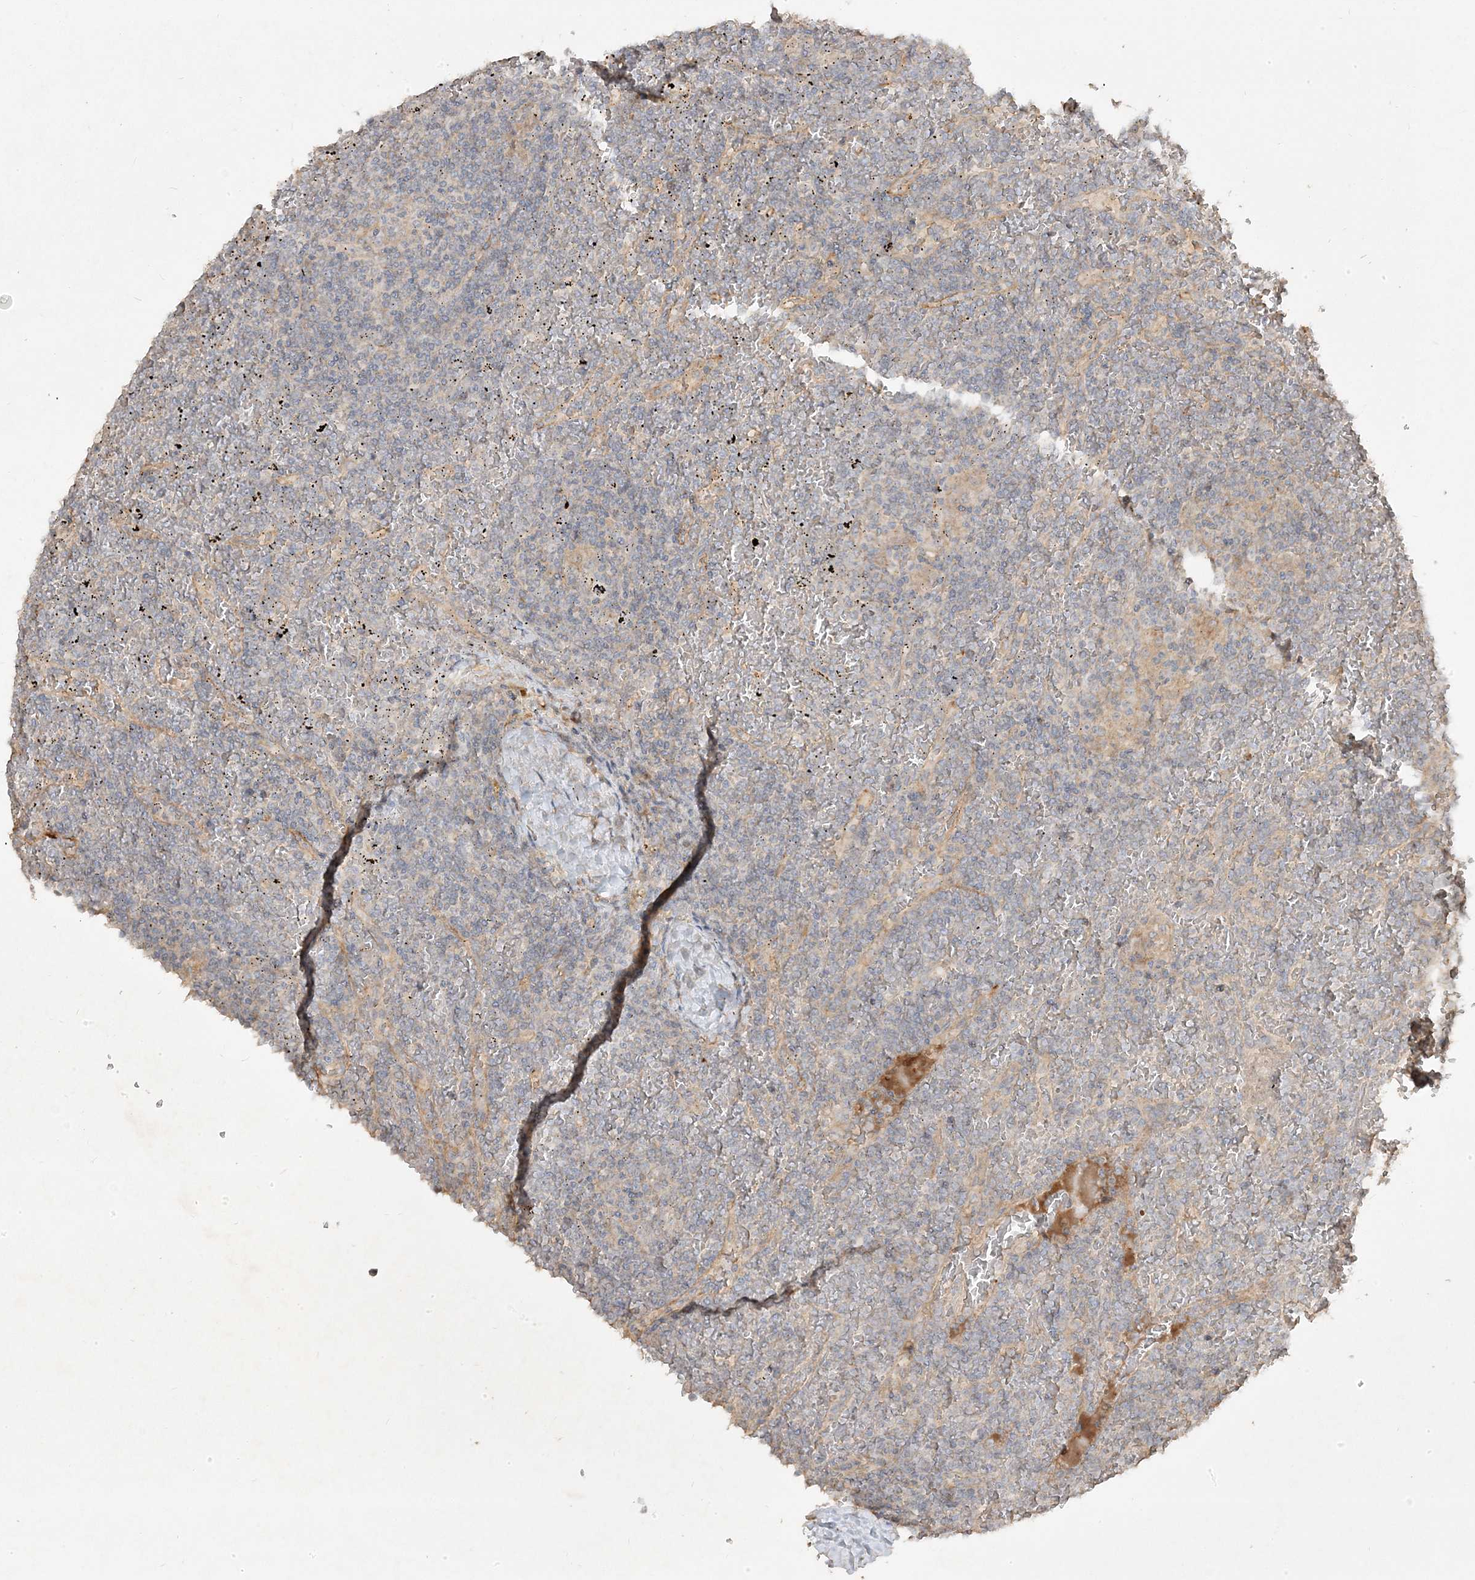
{"staining": {"intensity": "negative", "quantity": "none", "location": "none"}, "tissue": "lymphoma", "cell_type": "Tumor cells", "image_type": "cancer", "snomed": [{"axis": "morphology", "description": "Malignant lymphoma, non-Hodgkin's type, Low grade"}, {"axis": "topography", "description": "Spleen"}], "caption": "The image shows no staining of tumor cells in lymphoma.", "gene": "RGL4", "patient": {"sex": "female", "age": 19}}